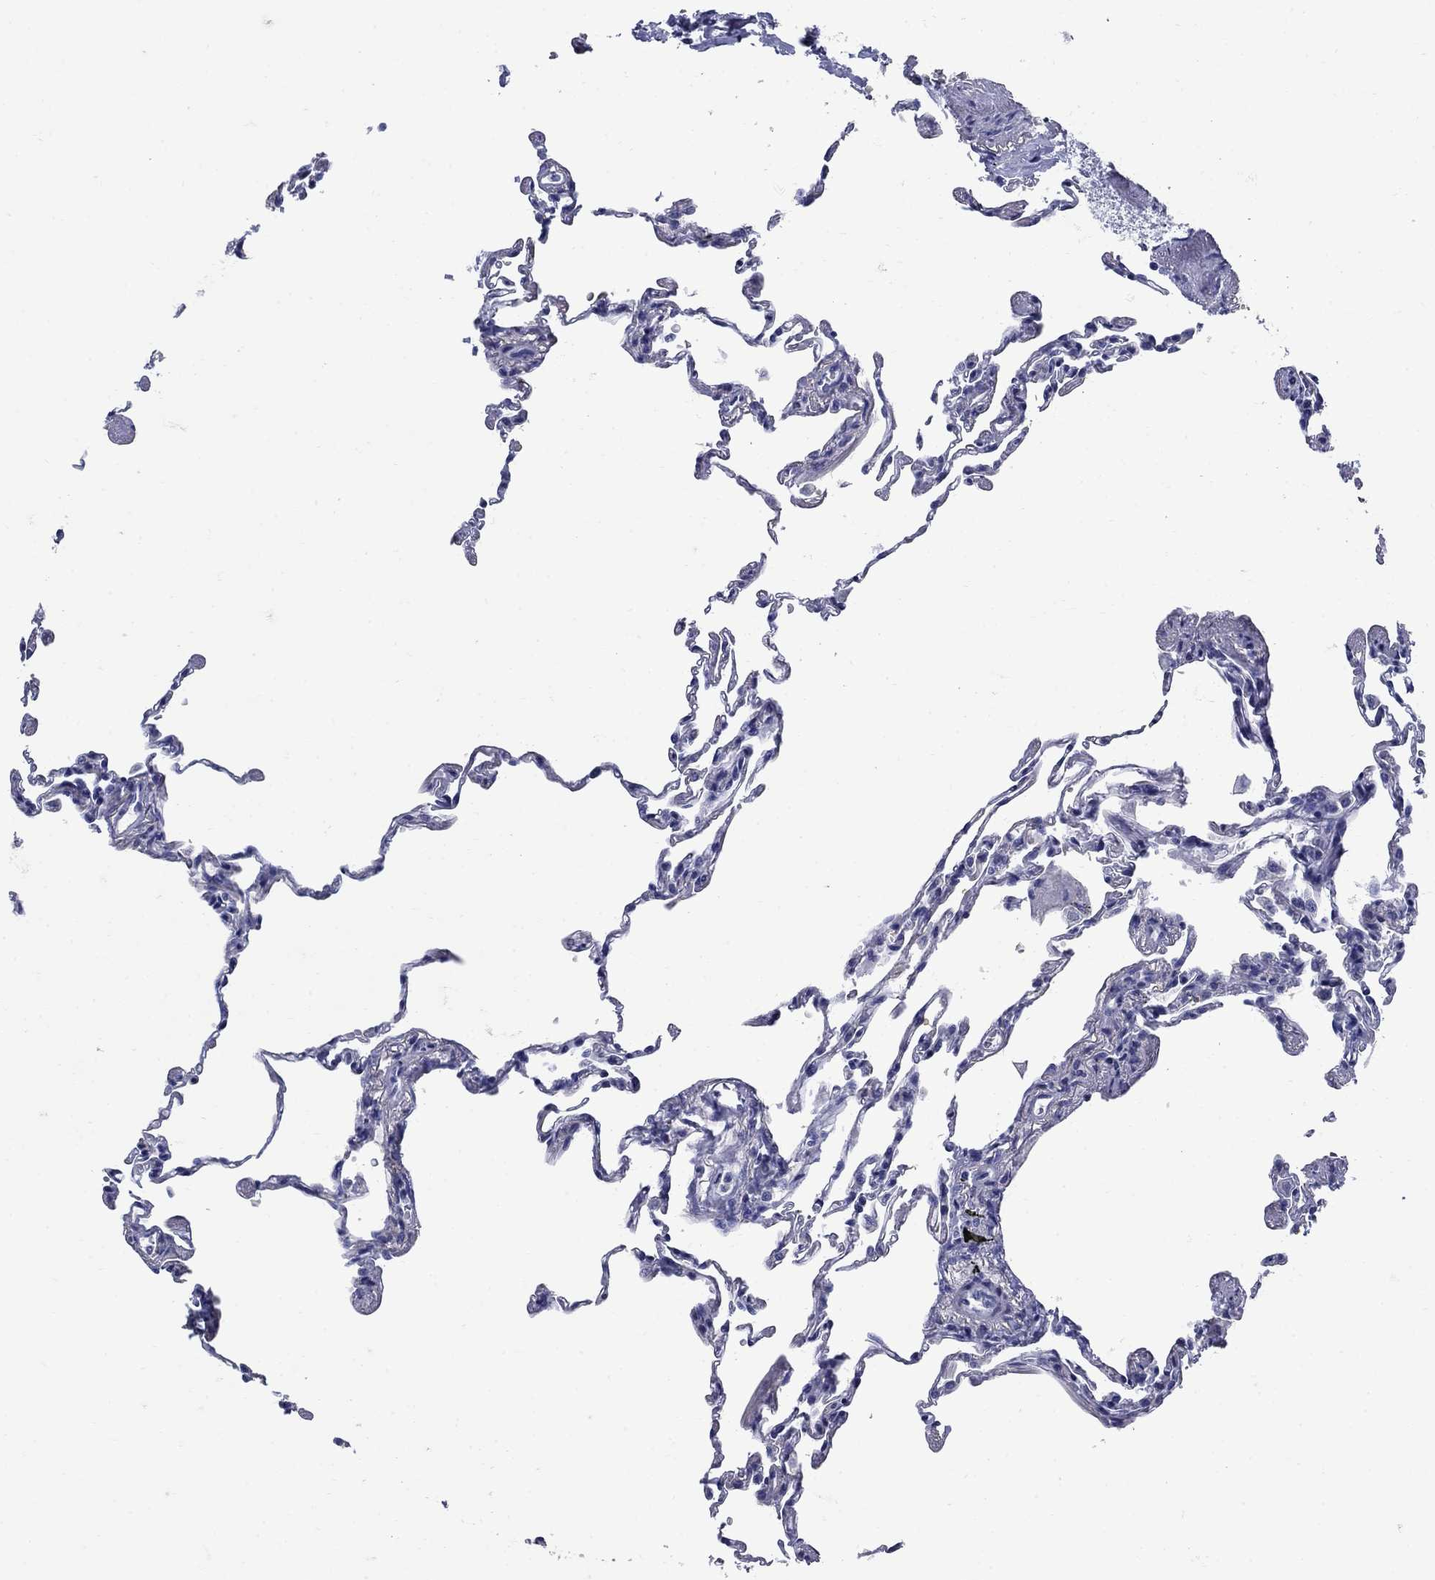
{"staining": {"intensity": "negative", "quantity": "none", "location": "none"}, "tissue": "lung", "cell_type": "Alveolar cells", "image_type": "normal", "snomed": [{"axis": "morphology", "description": "Normal tissue, NOS"}, {"axis": "topography", "description": "Lung"}], "caption": "Benign lung was stained to show a protein in brown. There is no significant staining in alveolar cells. (DAB IHC, high magnification).", "gene": "CD1A", "patient": {"sex": "female", "age": 57}}